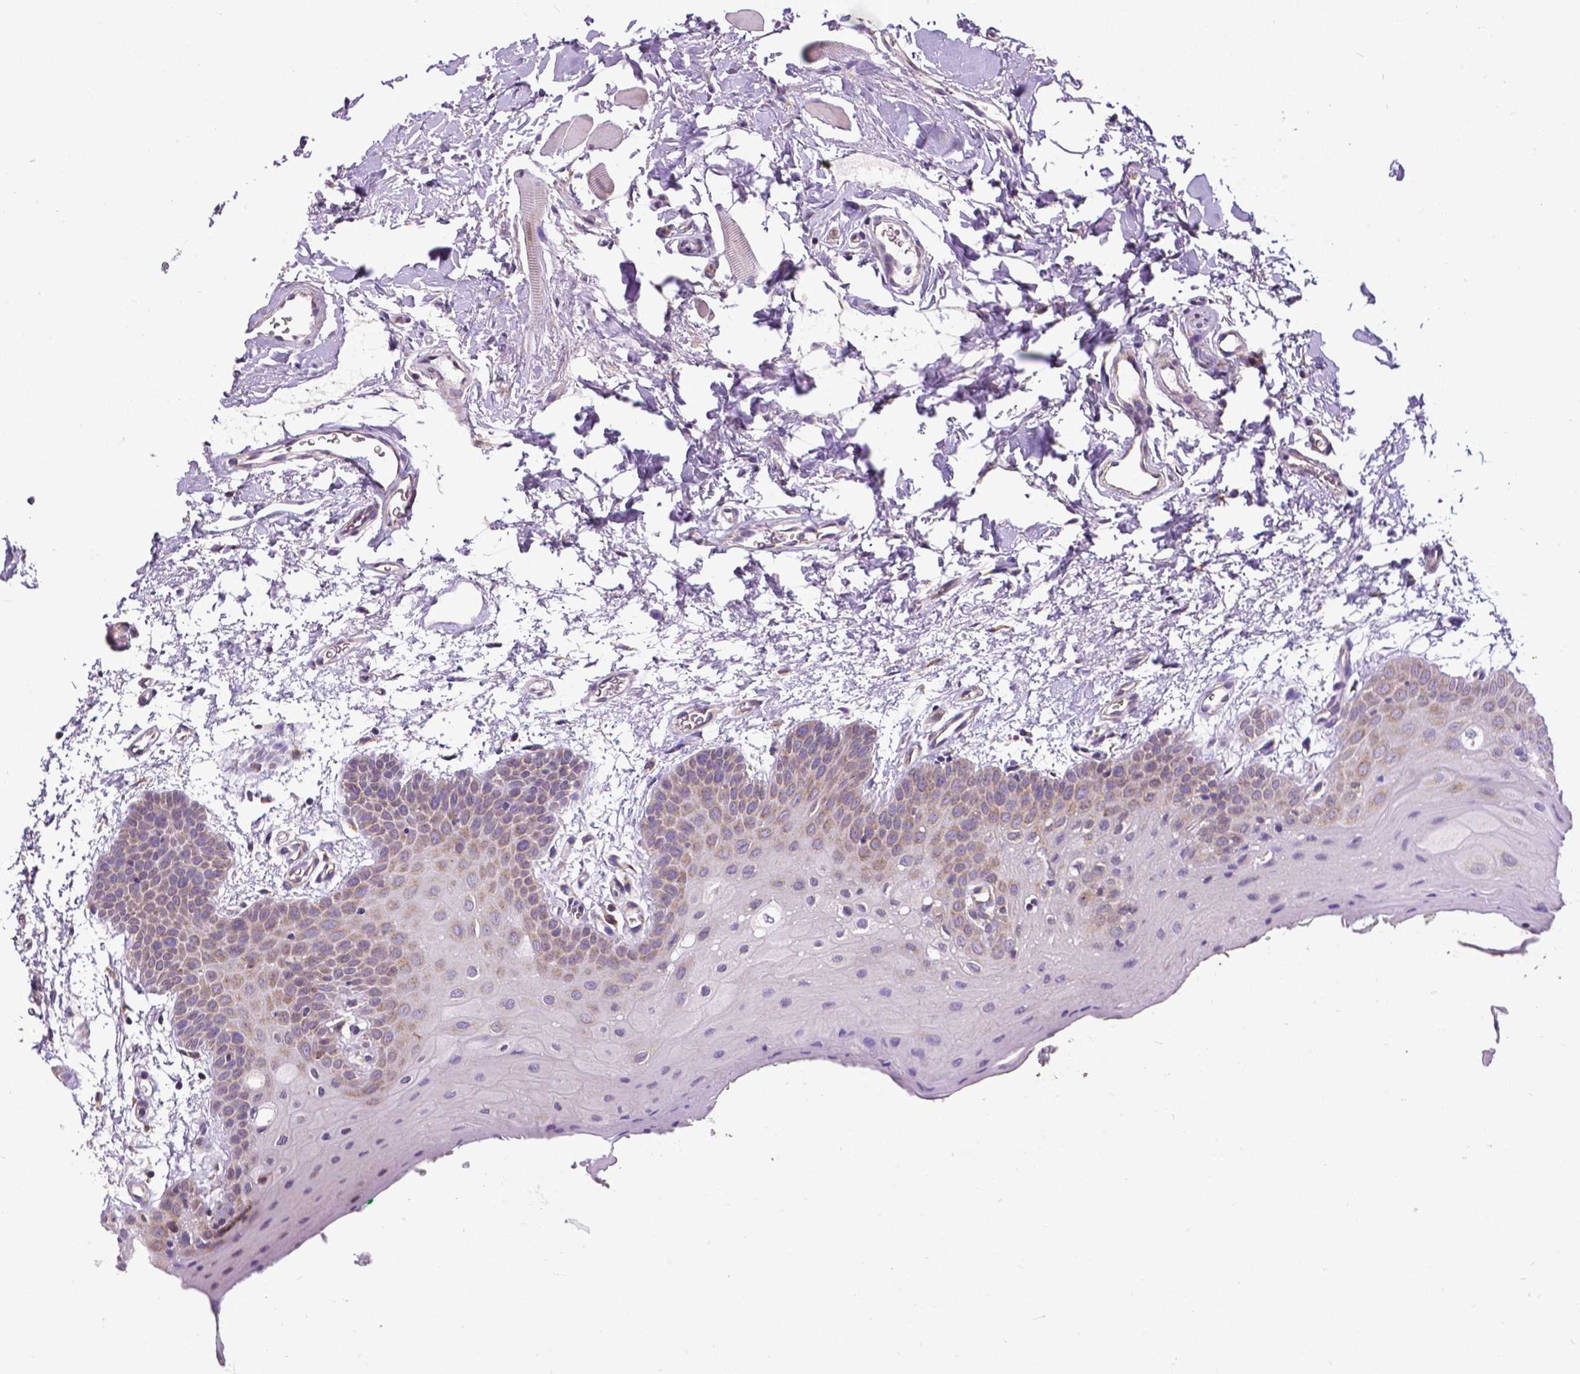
{"staining": {"intensity": "moderate", "quantity": "<25%", "location": "cytoplasmic/membranous"}, "tissue": "oral mucosa", "cell_type": "Squamous epithelial cells", "image_type": "normal", "snomed": [{"axis": "morphology", "description": "Normal tissue, NOS"}, {"axis": "morphology", "description": "Squamous cell carcinoma, NOS"}, {"axis": "topography", "description": "Oral tissue"}, {"axis": "topography", "description": "Head-Neck"}], "caption": "Brown immunohistochemical staining in unremarkable human oral mucosa demonstrates moderate cytoplasmic/membranous expression in approximately <25% of squamous epithelial cells. (DAB IHC, brown staining for protein, blue staining for nuclei).", "gene": "MTDH", "patient": {"sex": "female", "age": 50}}